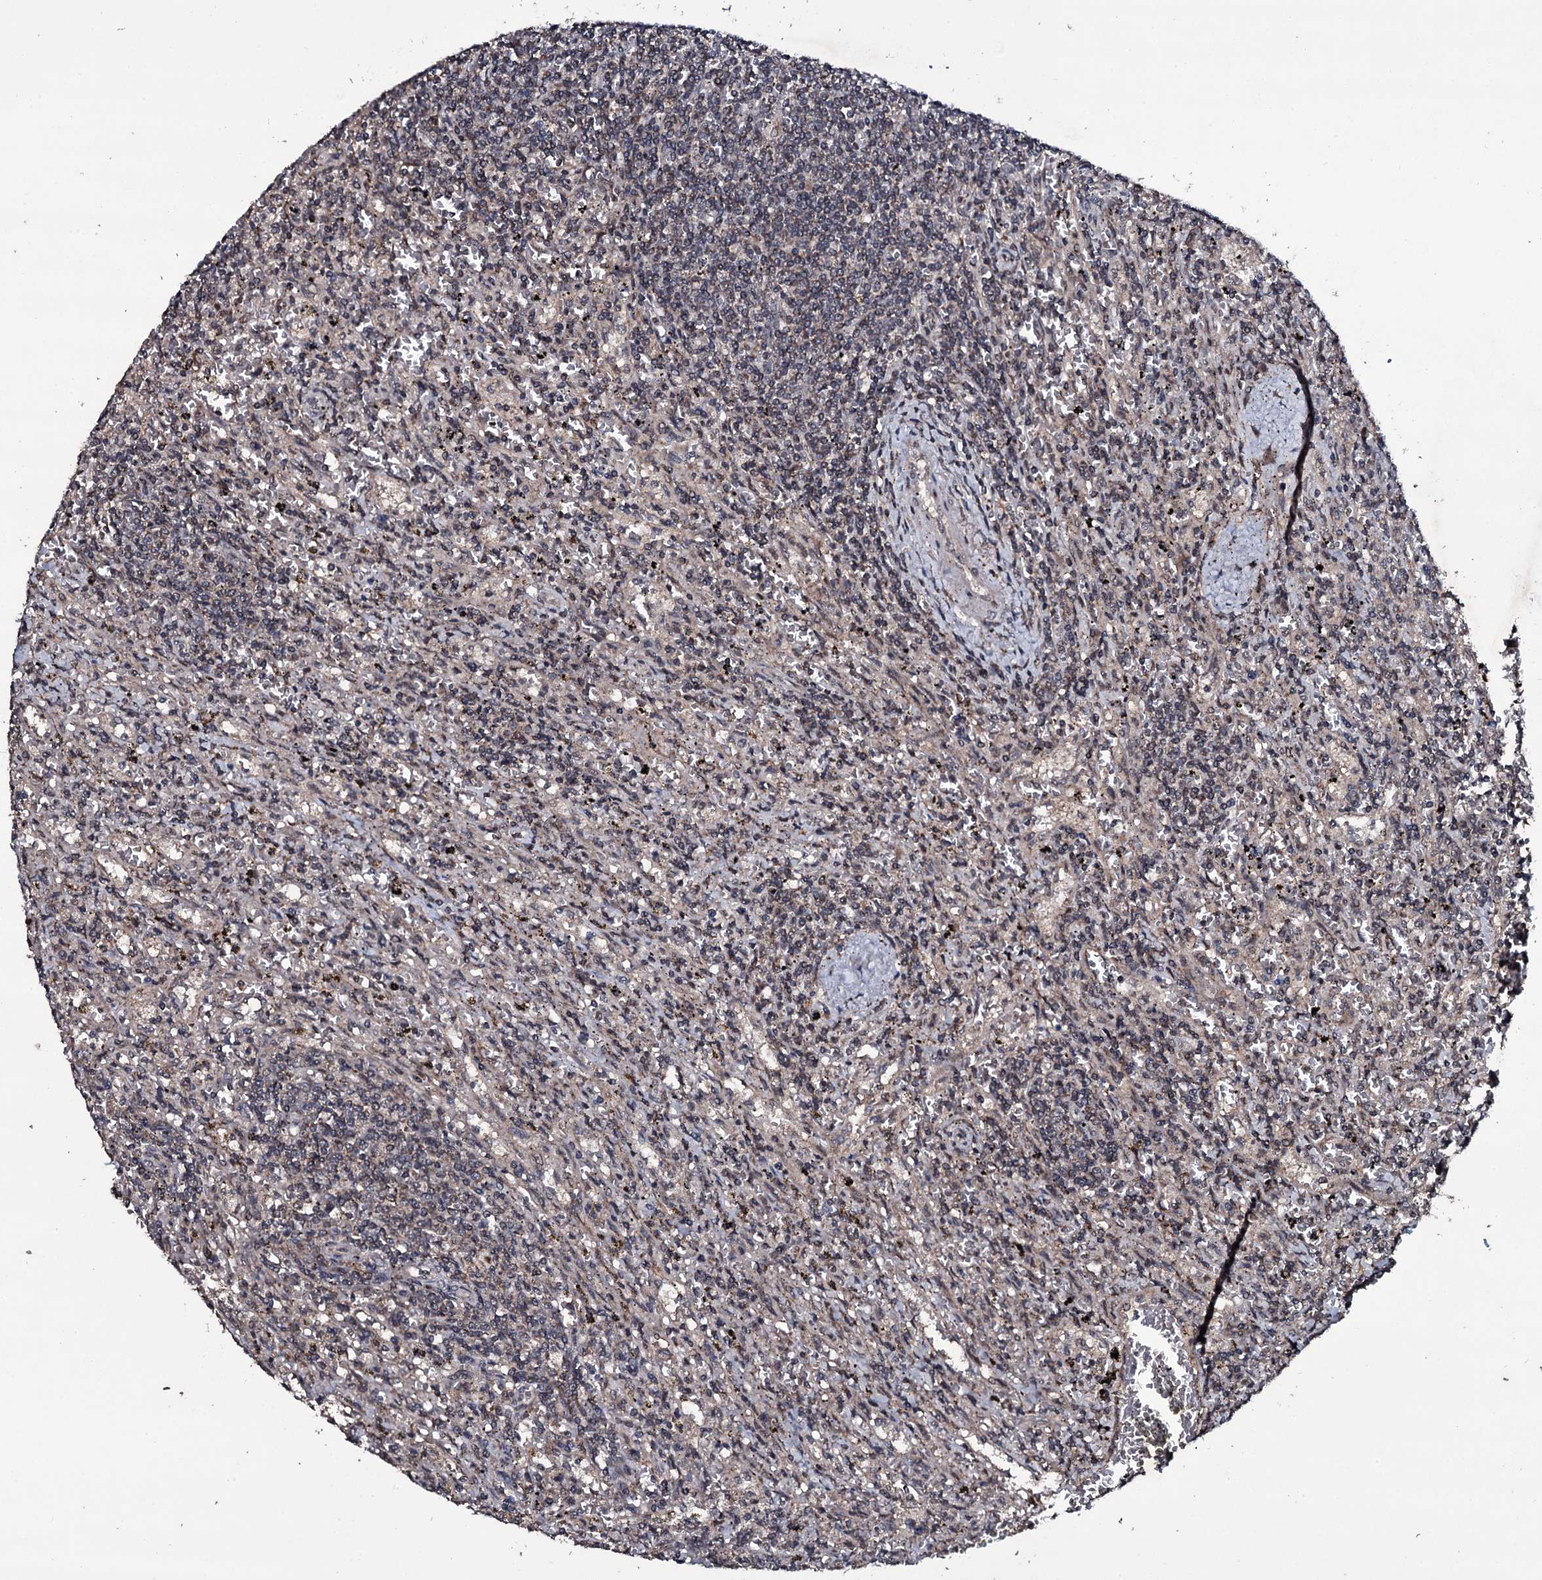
{"staining": {"intensity": "negative", "quantity": "none", "location": "none"}, "tissue": "lymphoma", "cell_type": "Tumor cells", "image_type": "cancer", "snomed": [{"axis": "morphology", "description": "Malignant lymphoma, non-Hodgkin's type, Low grade"}, {"axis": "topography", "description": "Spleen"}], "caption": "An image of low-grade malignant lymphoma, non-Hodgkin's type stained for a protein reveals no brown staining in tumor cells.", "gene": "MRPS31", "patient": {"sex": "male", "age": 76}}